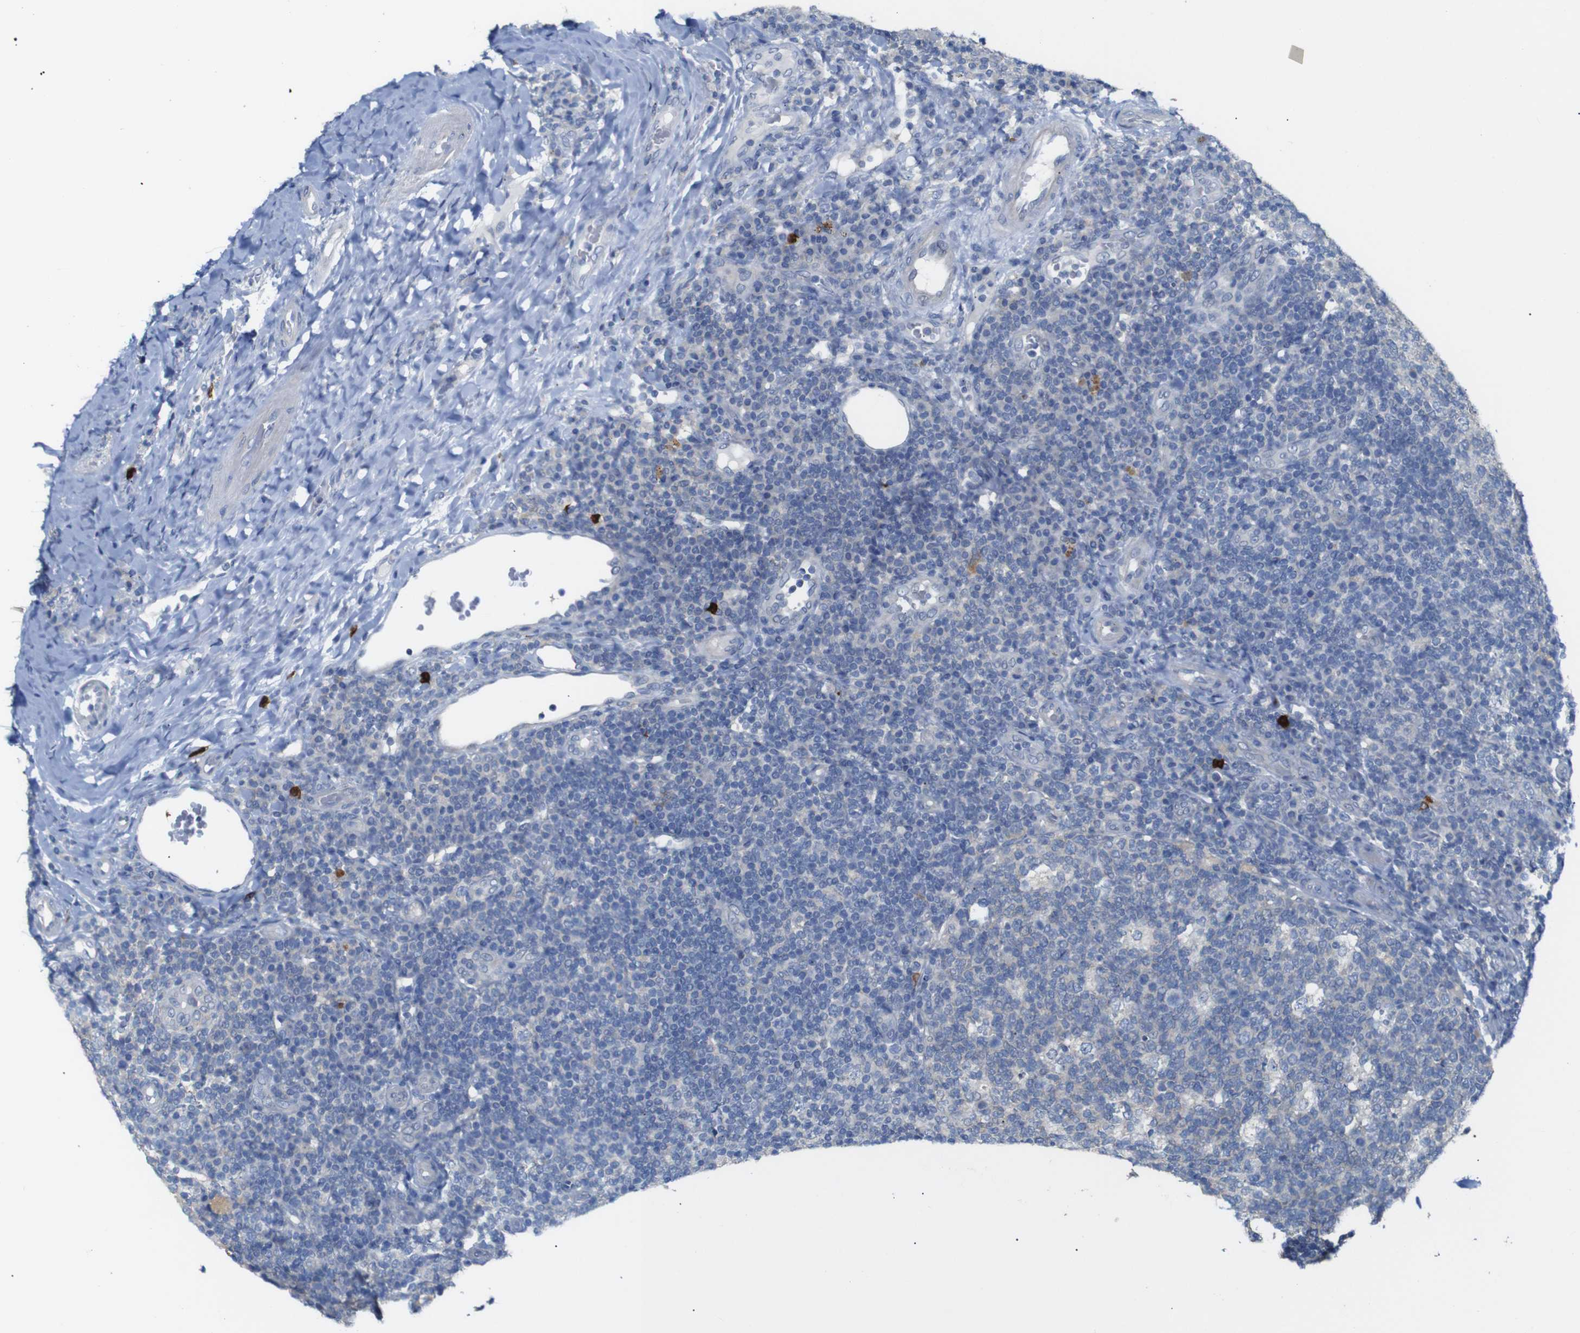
{"staining": {"intensity": "negative", "quantity": "none", "location": "none"}, "tissue": "tonsil", "cell_type": "Germinal center cells", "image_type": "normal", "snomed": [{"axis": "morphology", "description": "Normal tissue, NOS"}, {"axis": "topography", "description": "Tonsil"}], "caption": "Unremarkable tonsil was stained to show a protein in brown. There is no significant staining in germinal center cells. The staining was performed using DAB to visualize the protein expression in brown, while the nuclei were stained in blue with hematoxylin (Magnification: 20x).", "gene": "ALOX15", "patient": {"sex": "male", "age": 17}}